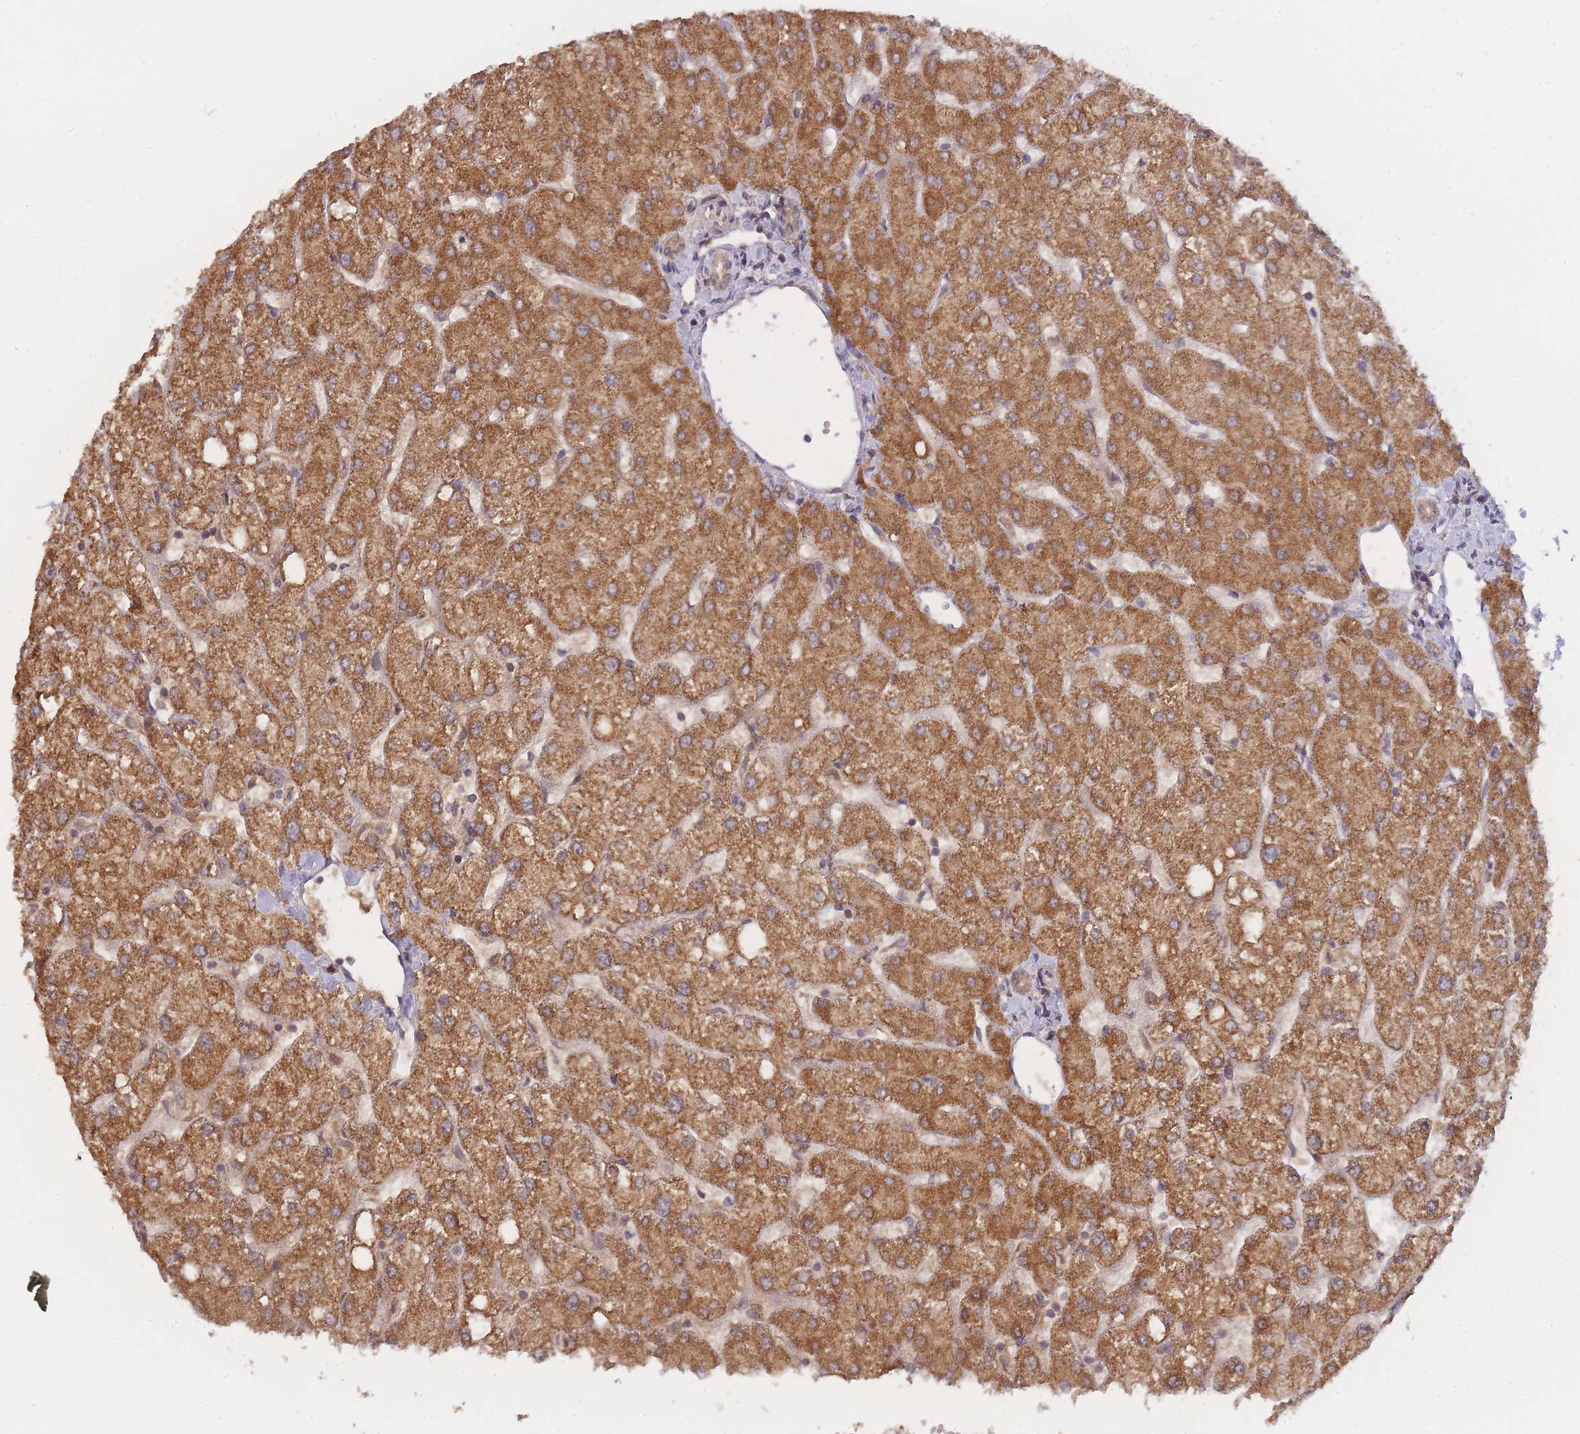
{"staining": {"intensity": "moderate", "quantity": "25%-75%", "location": "cytoplasmic/membranous"}, "tissue": "liver", "cell_type": "Cholangiocytes", "image_type": "normal", "snomed": [{"axis": "morphology", "description": "Normal tissue, NOS"}, {"axis": "topography", "description": "Liver"}], "caption": "High-power microscopy captured an immunohistochemistry (IHC) photomicrograph of unremarkable liver, revealing moderate cytoplasmic/membranous expression in approximately 25%-75% of cholangiocytes.", "gene": "PIP4P1", "patient": {"sex": "female", "age": 54}}